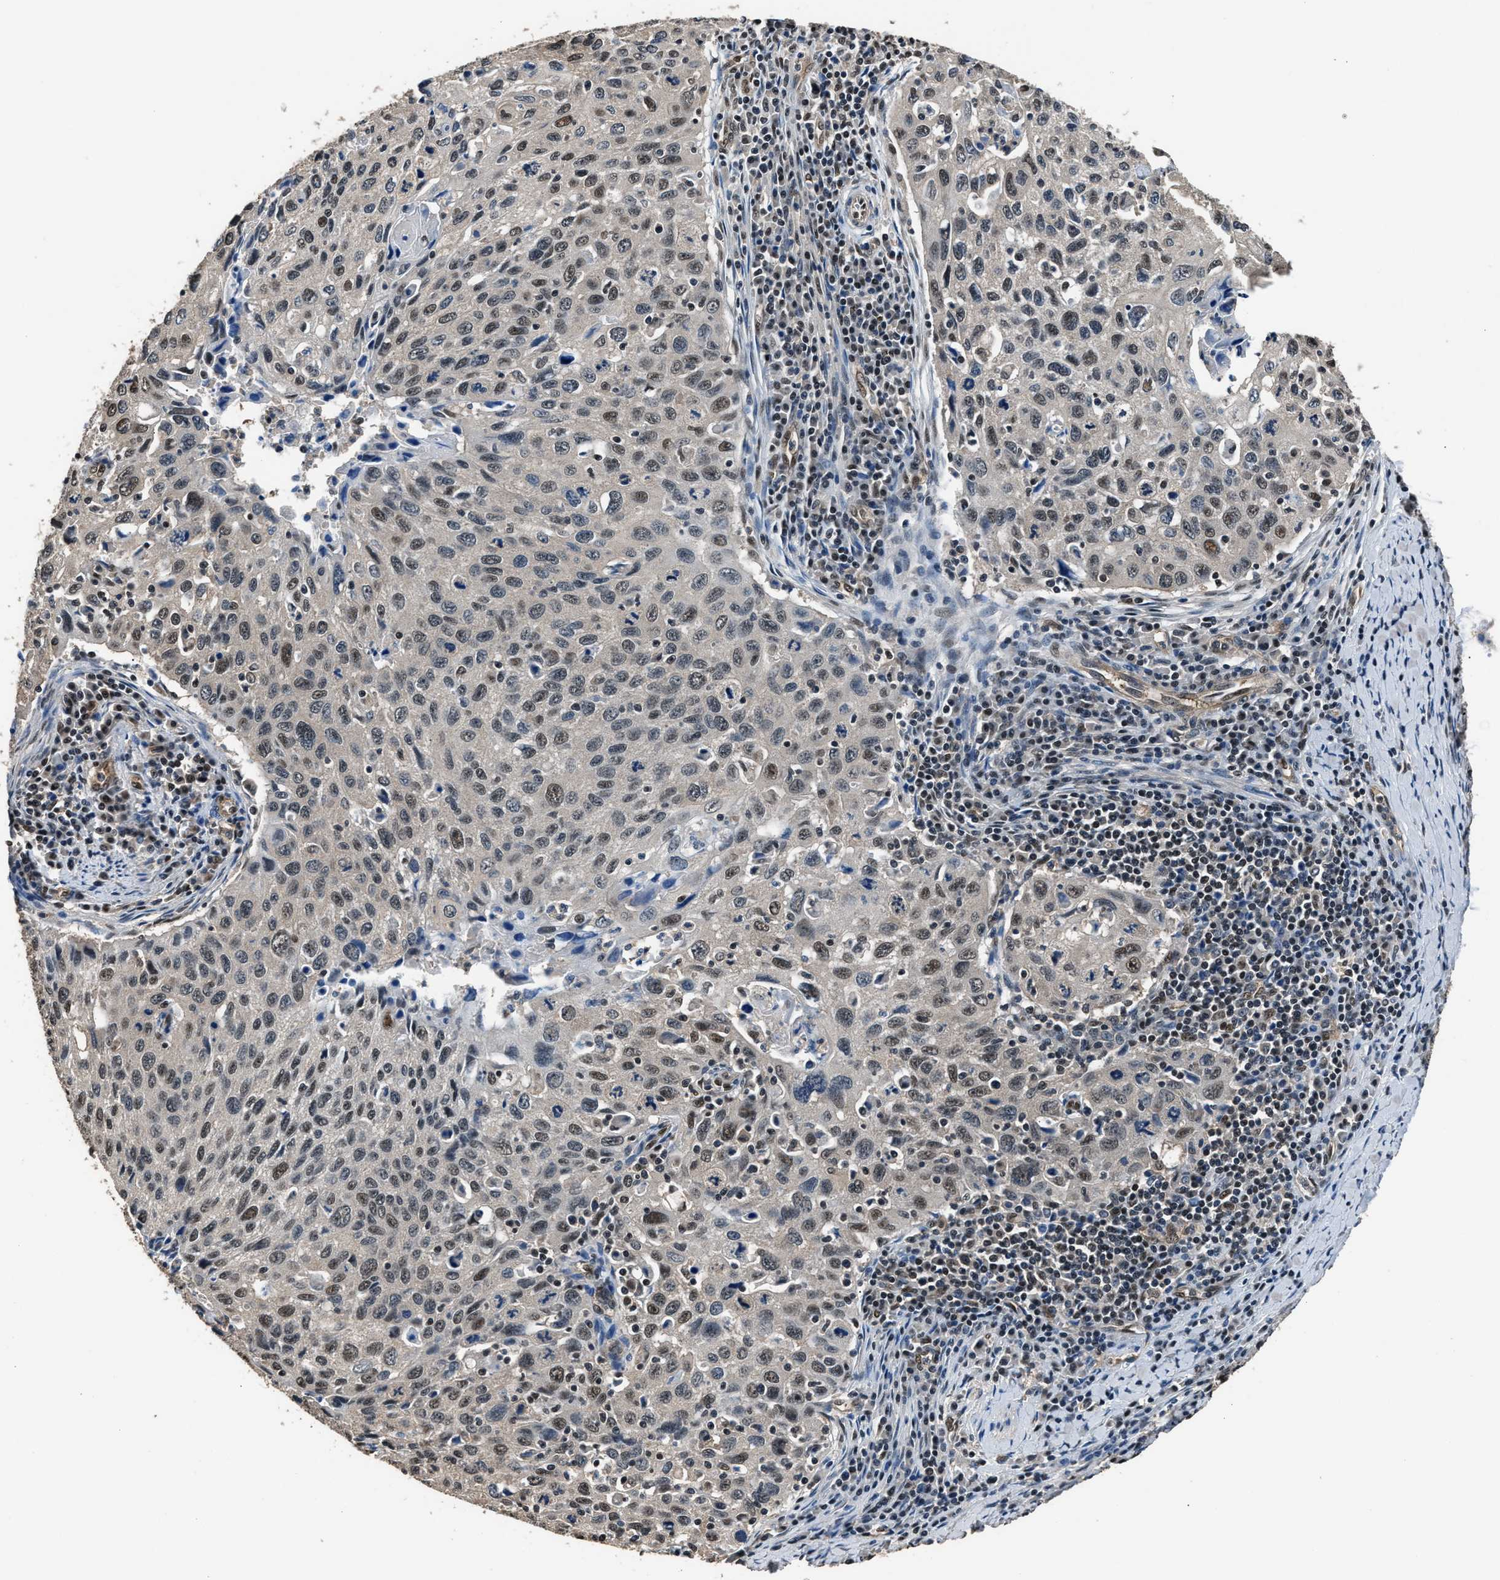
{"staining": {"intensity": "moderate", "quantity": "<25%", "location": "nuclear"}, "tissue": "cervical cancer", "cell_type": "Tumor cells", "image_type": "cancer", "snomed": [{"axis": "morphology", "description": "Squamous cell carcinoma, NOS"}, {"axis": "topography", "description": "Cervix"}], "caption": "Immunohistochemistry staining of squamous cell carcinoma (cervical), which reveals low levels of moderate nuclear positivity in about <25% of tumor cells indicating moderate nuclear protein staining. The staining was performed using DAB (3,3'-diaminobenzidine) (brown) for protein detection and nuclei were counterstained in hematoxylin (blue).", "gene": "DFFA", "patient": {"sex": "female", "age": 53}}